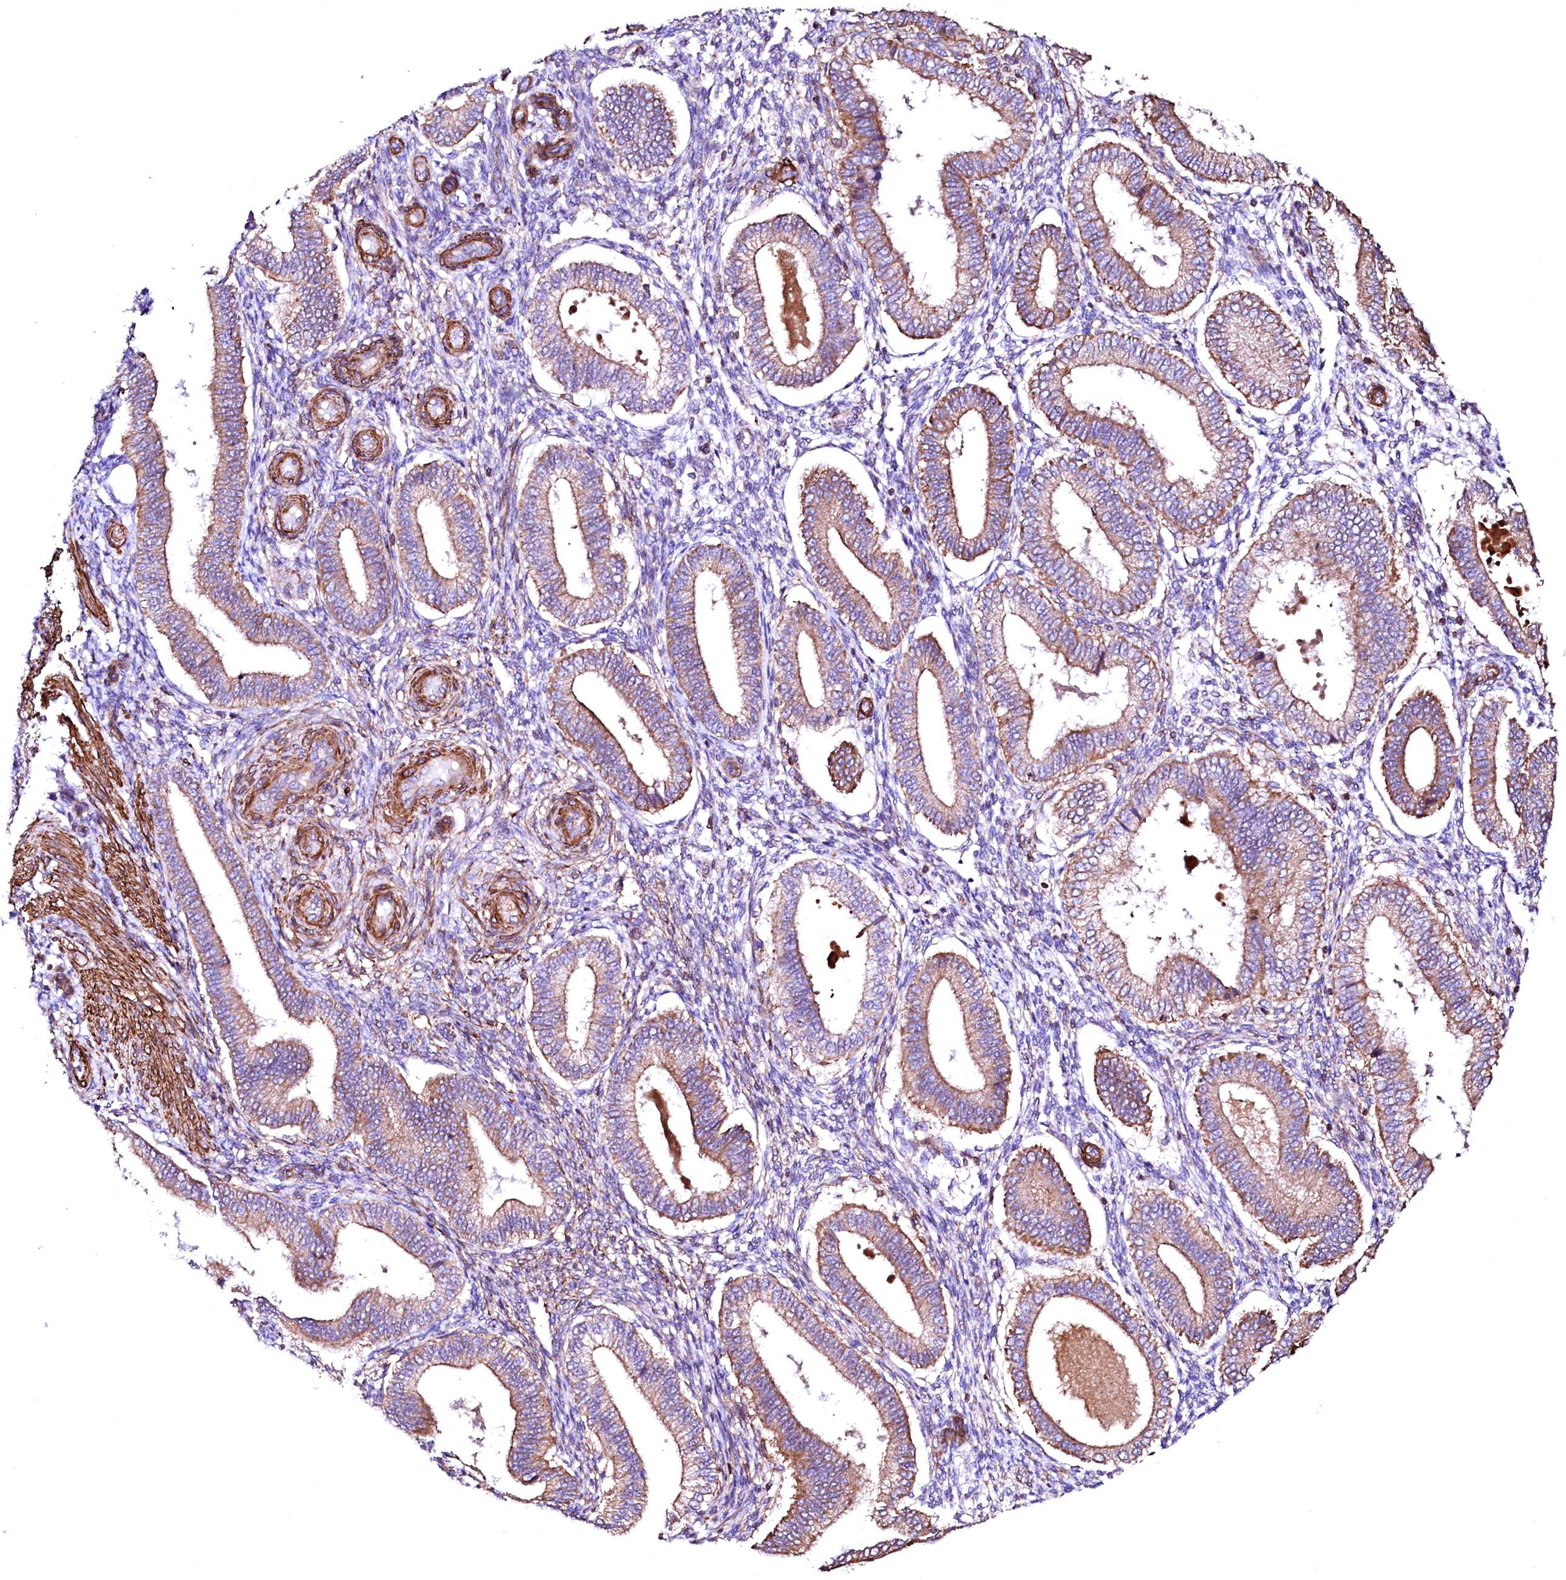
{"staining": {"intensity": "moderate", "quantity": "<25%", "location": "cytoplasmic/membranous"}, "tissue": "endometrium", "cell_type": "Cells in endometrial stroma", "image_type": "normal", "snomed": [{"axis": "morphology", "description": "Normal tissue, NOS"}, {"axis": "topography", "description": "Endometrium"}], "caption": "Endometrium stained with DAB immunohistochemistry displays low levels of moderate cytoplasmic/membranous positivity in about <25% of cells in endometrial stroma. (IHC, brightfield microscopy, high magnification).", "gene": "GPR176", "patient": {"sex": "female", "age": 39}}